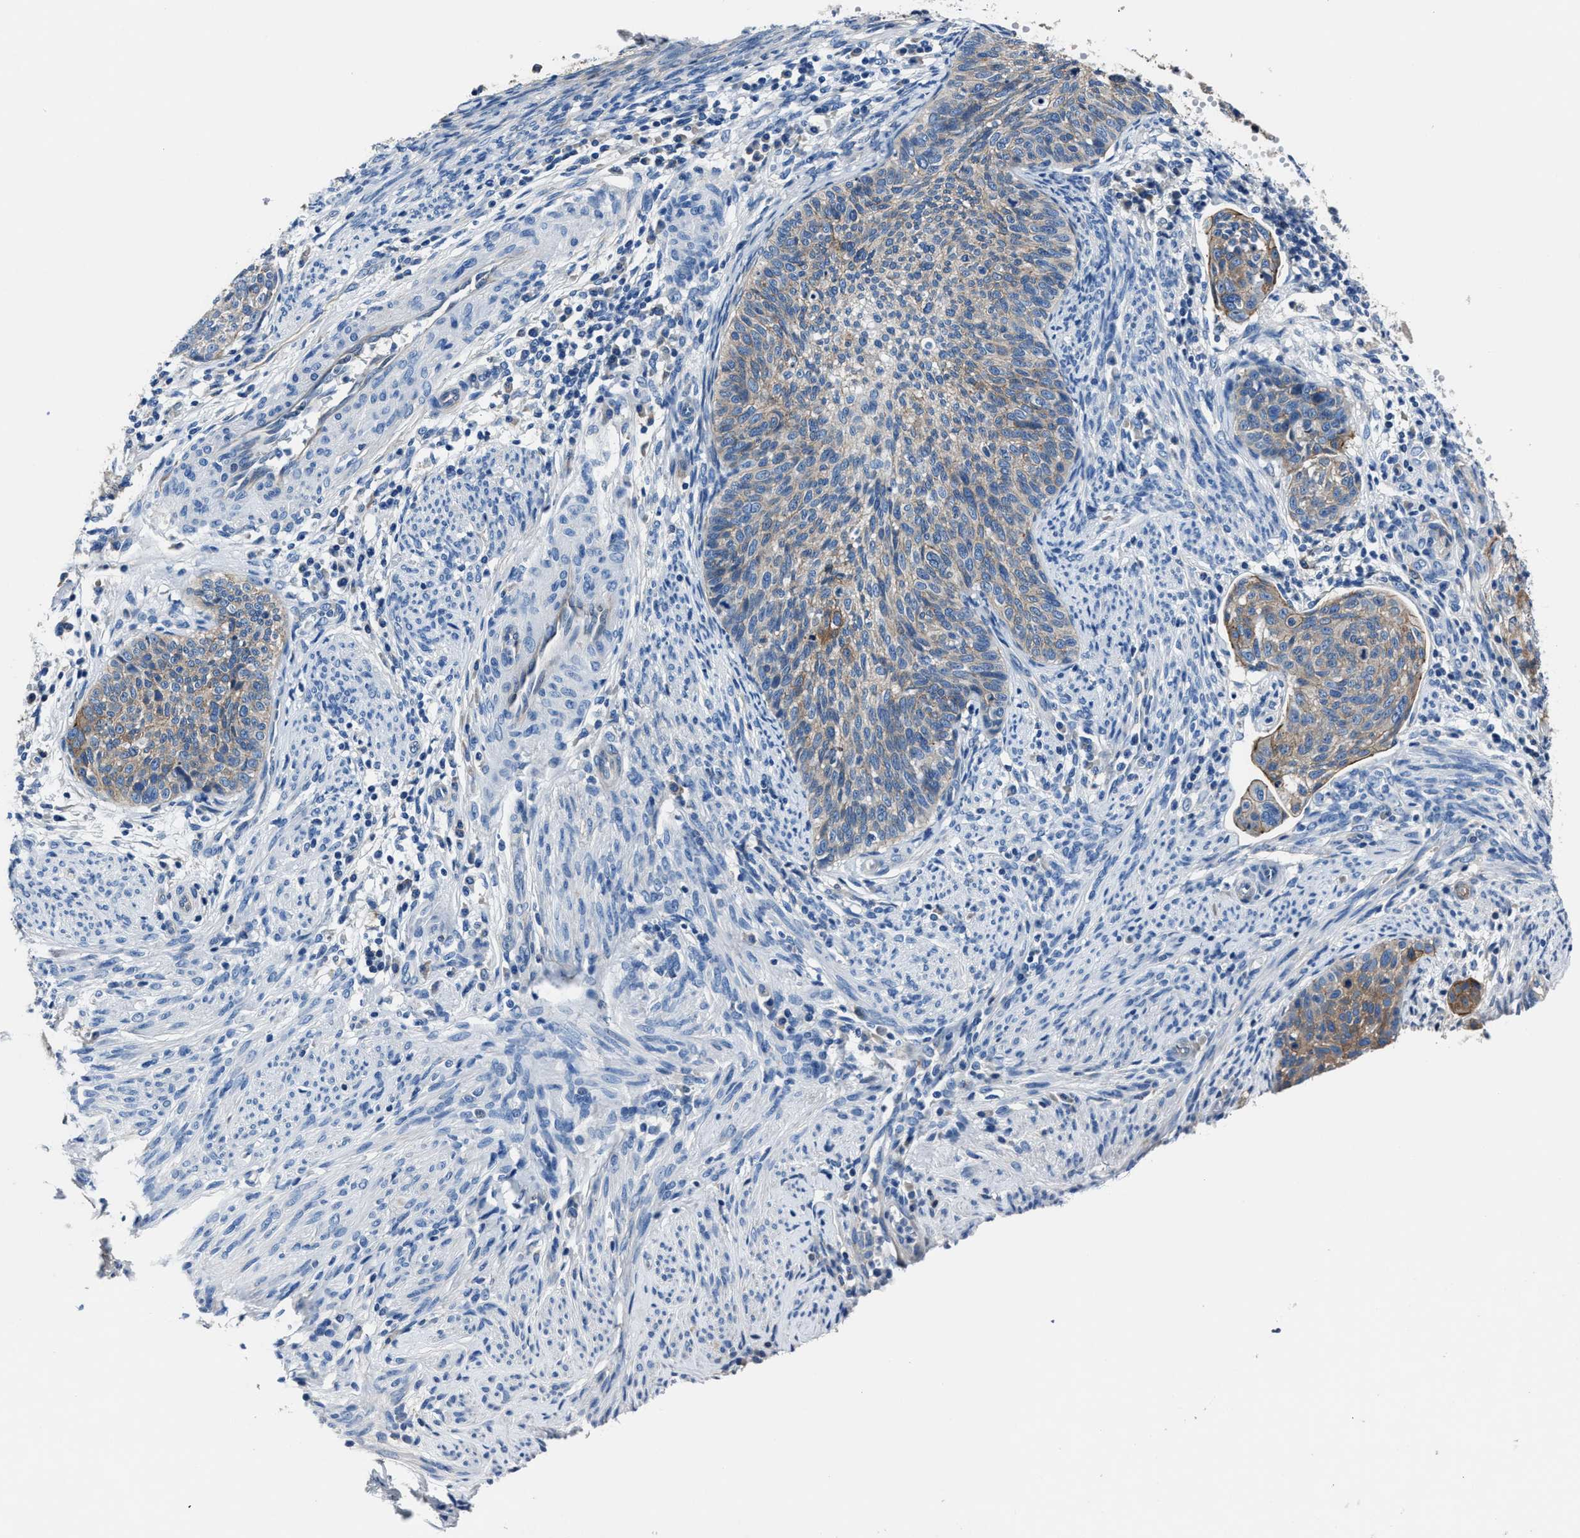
{"staining": {"intensity": "moderate", "quantity": "<25%", "location": "cytoplasmic/membranous"}, "tissue": "cervical cancer", "cell_type": "Tumor cells", "image_type": "cancer", "snomed": [{"axis": "morphology", "description": "Squamous cell carcinoma, NOS"}, {"axis": "topography", "description": "Cervix"}], "caption": "This is a micrograph of IHC staining of cervical cancer, which shows moderate staining in the cytoplasmic/membranous of tumor cells.", "gene": "LMO7", "patient": {"sex": "female", "age": 70}}